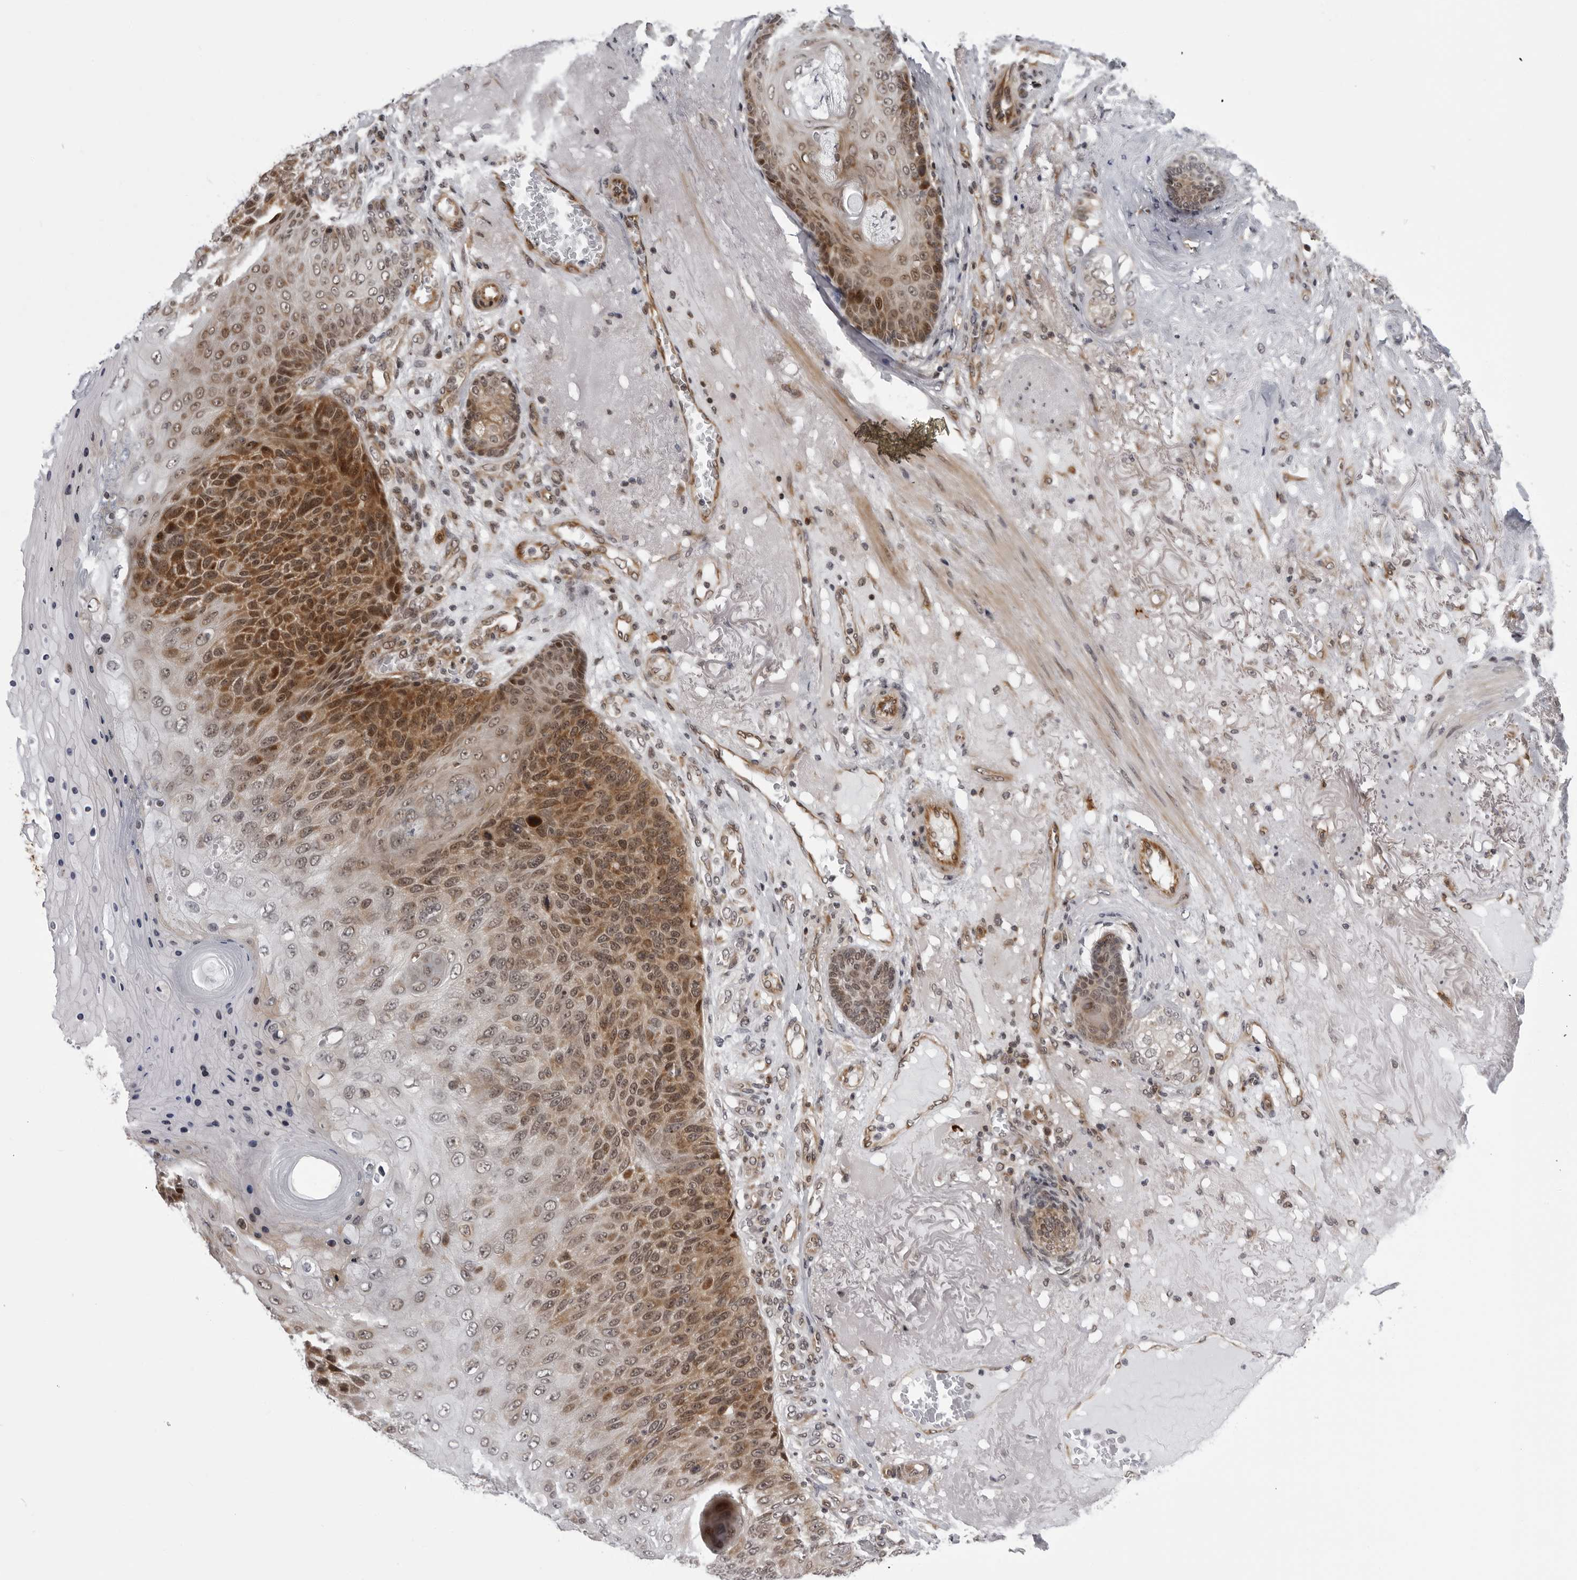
{"staining": {"intensity": "strong", "quantity": "25%-75%", "location": "cytoplasmic/membranous,nuclear"}, "tissue": "skin cancer", "cell_type": "Tumor cells", "image_type": "cancer", "snomed": [{"axis": "morphology", "description": "Squamous cell carcinoma, NOS"}, {"axis": "topography", "description": "Skin"}], "caption": "IHC photomicrograph of neoplastic tissue: human skin cancer (squamous cell carcinoma) stained using immunohistochemistry (IHC) reveals high levels of strong protein expression localized specifically in the cytoplasmic/membranous and nuclear of tumor cells, appearing as a cytoplasmic/membranous and nuclear brown color.", "gene": "GCSAML", "patient": {"sex": "female", "age": 88}}